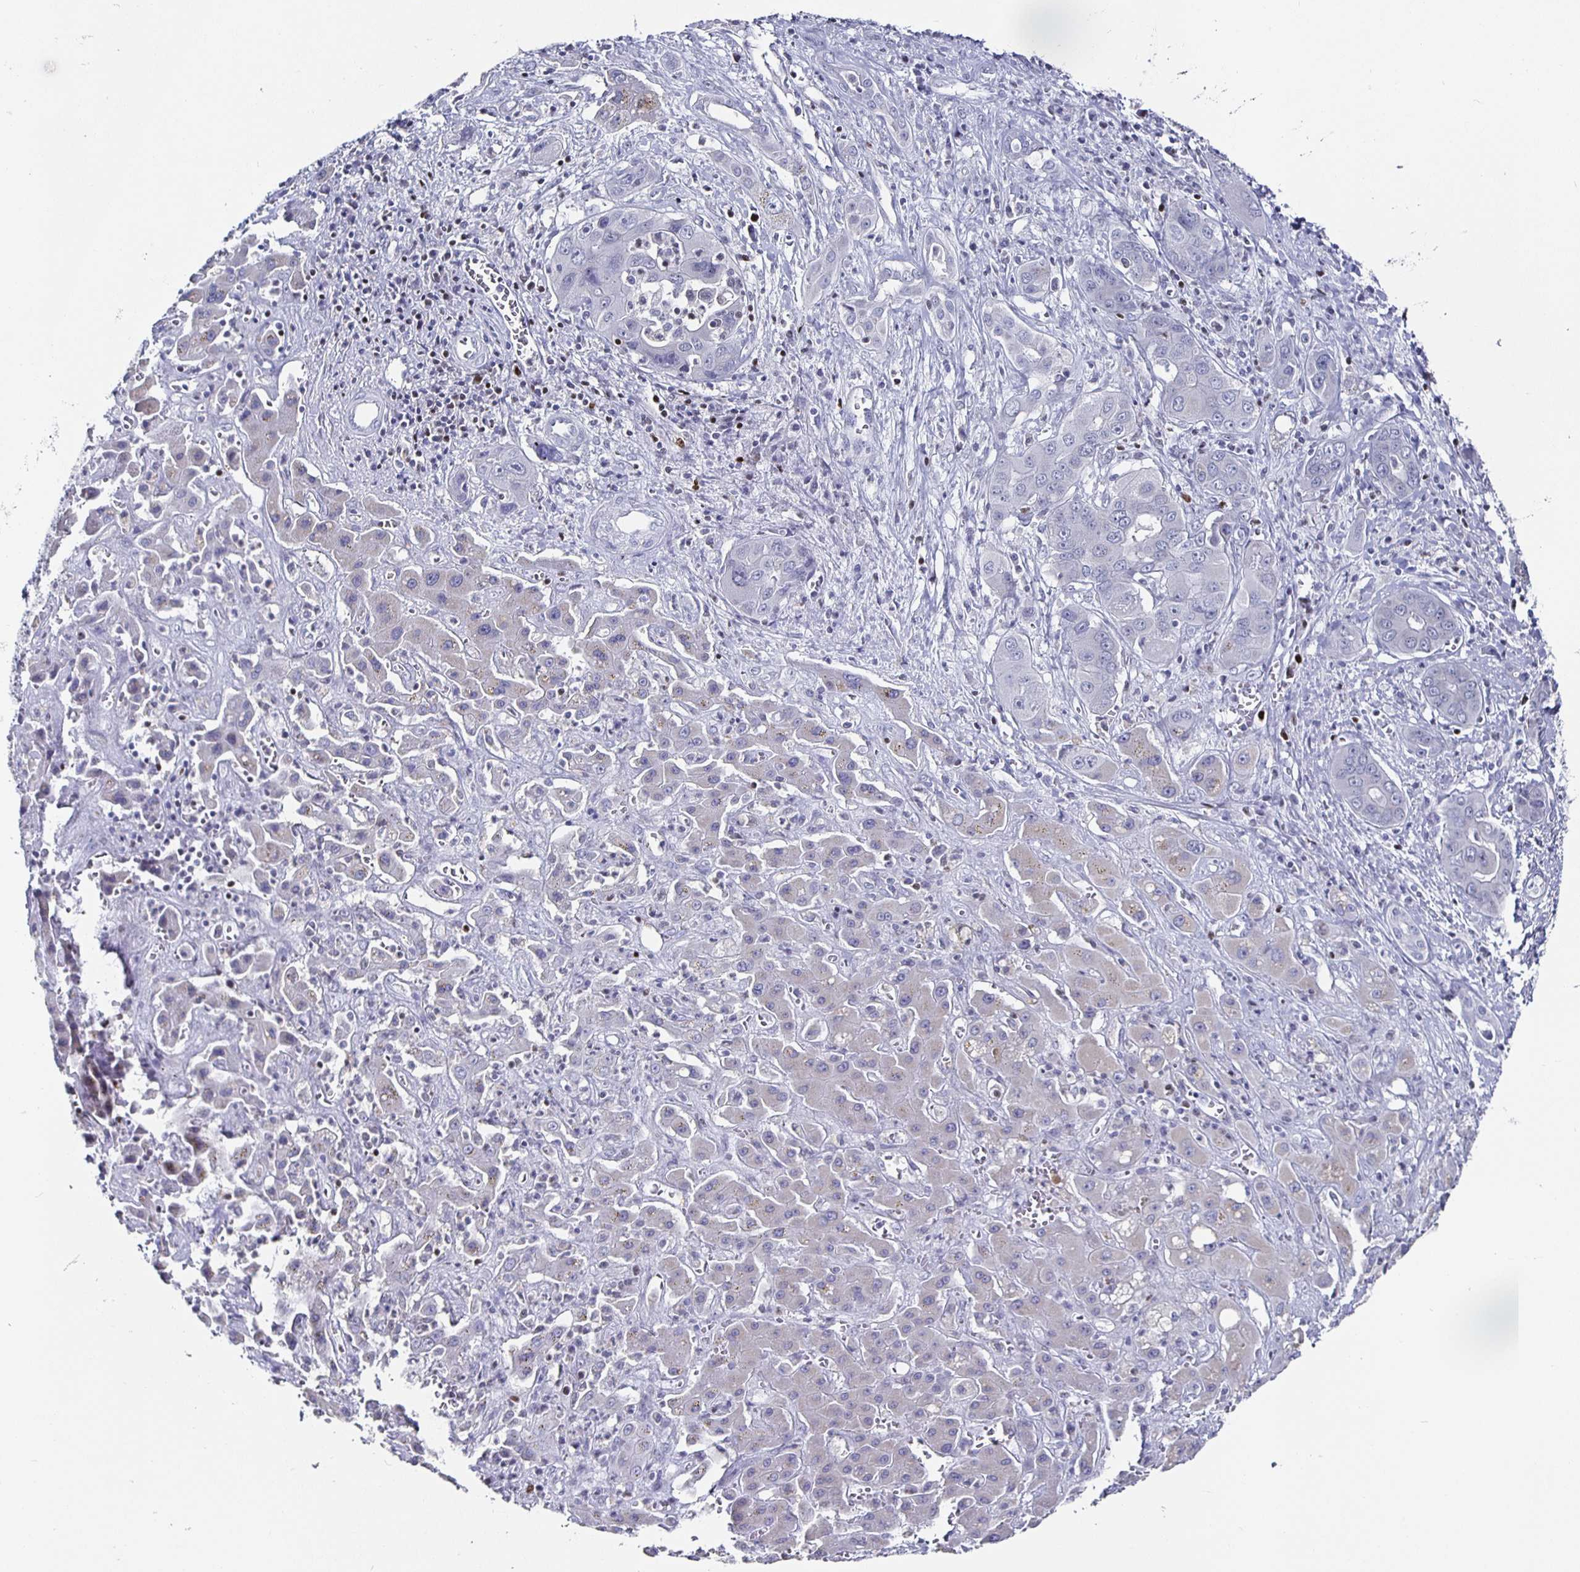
{"staining": {"intensity": "negative", "quantity": "none", "location": "none"}, "tissue": "liver cancer", "cell_type": "Tumor cells", "image_type": "cancer", "snomed": [{"axis": "morphology", "description": "Cholangiocarcinoma"}, {"axis": "topography", "description": "Liver"}], "caption": "Protein analysis of liver cholangiocarcinoma shows no significant expression in tumor cells.", "gene": "RUNX2", "patient": {"sex": "male", "age": 67}}